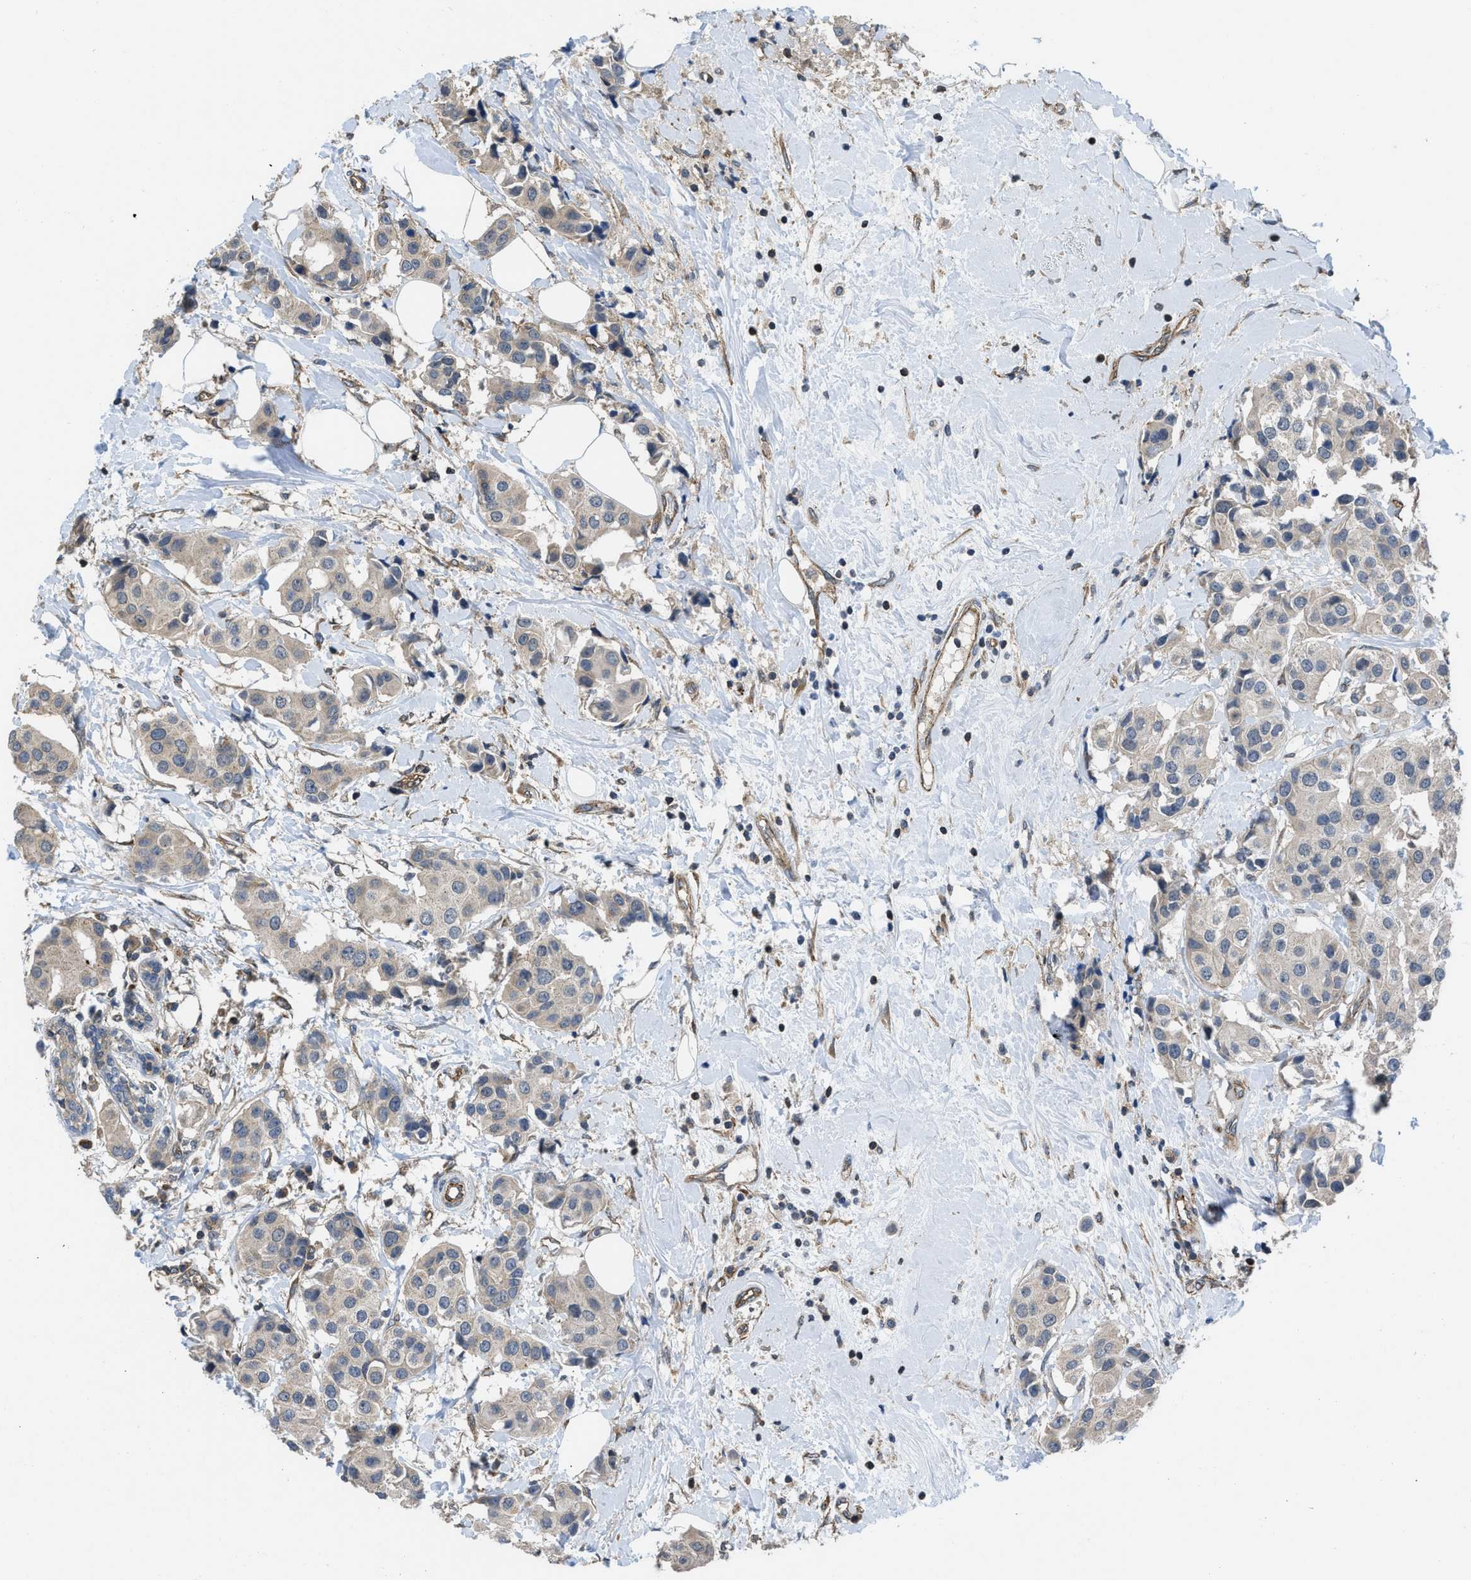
{"staining": {"intensity": "weak", "quantity": "25%-75%", "location": "cytoplasmic/membranous"}, "tissue": "breast cancer", "cell_type": "Tumor cells", "image_type": "cancer", "snomed": [{"axis": "morphology", "description": "Normal tissue, NOS"}, {"axis": "morphology", "description": "Duct carcinoma"}, {"axis": "topography", "description": "Breast"}], "caption": "This photomicrograph reveals immunohistochemistry (IHC) staining of infiltrating ductal carcinoma (breast), with low weak cytoplasmic/membranous staining in approximately 25%-75% of tumor cells.", "gene": "GPATCH2L", "patient": {"sex": "female", "age": 39}}